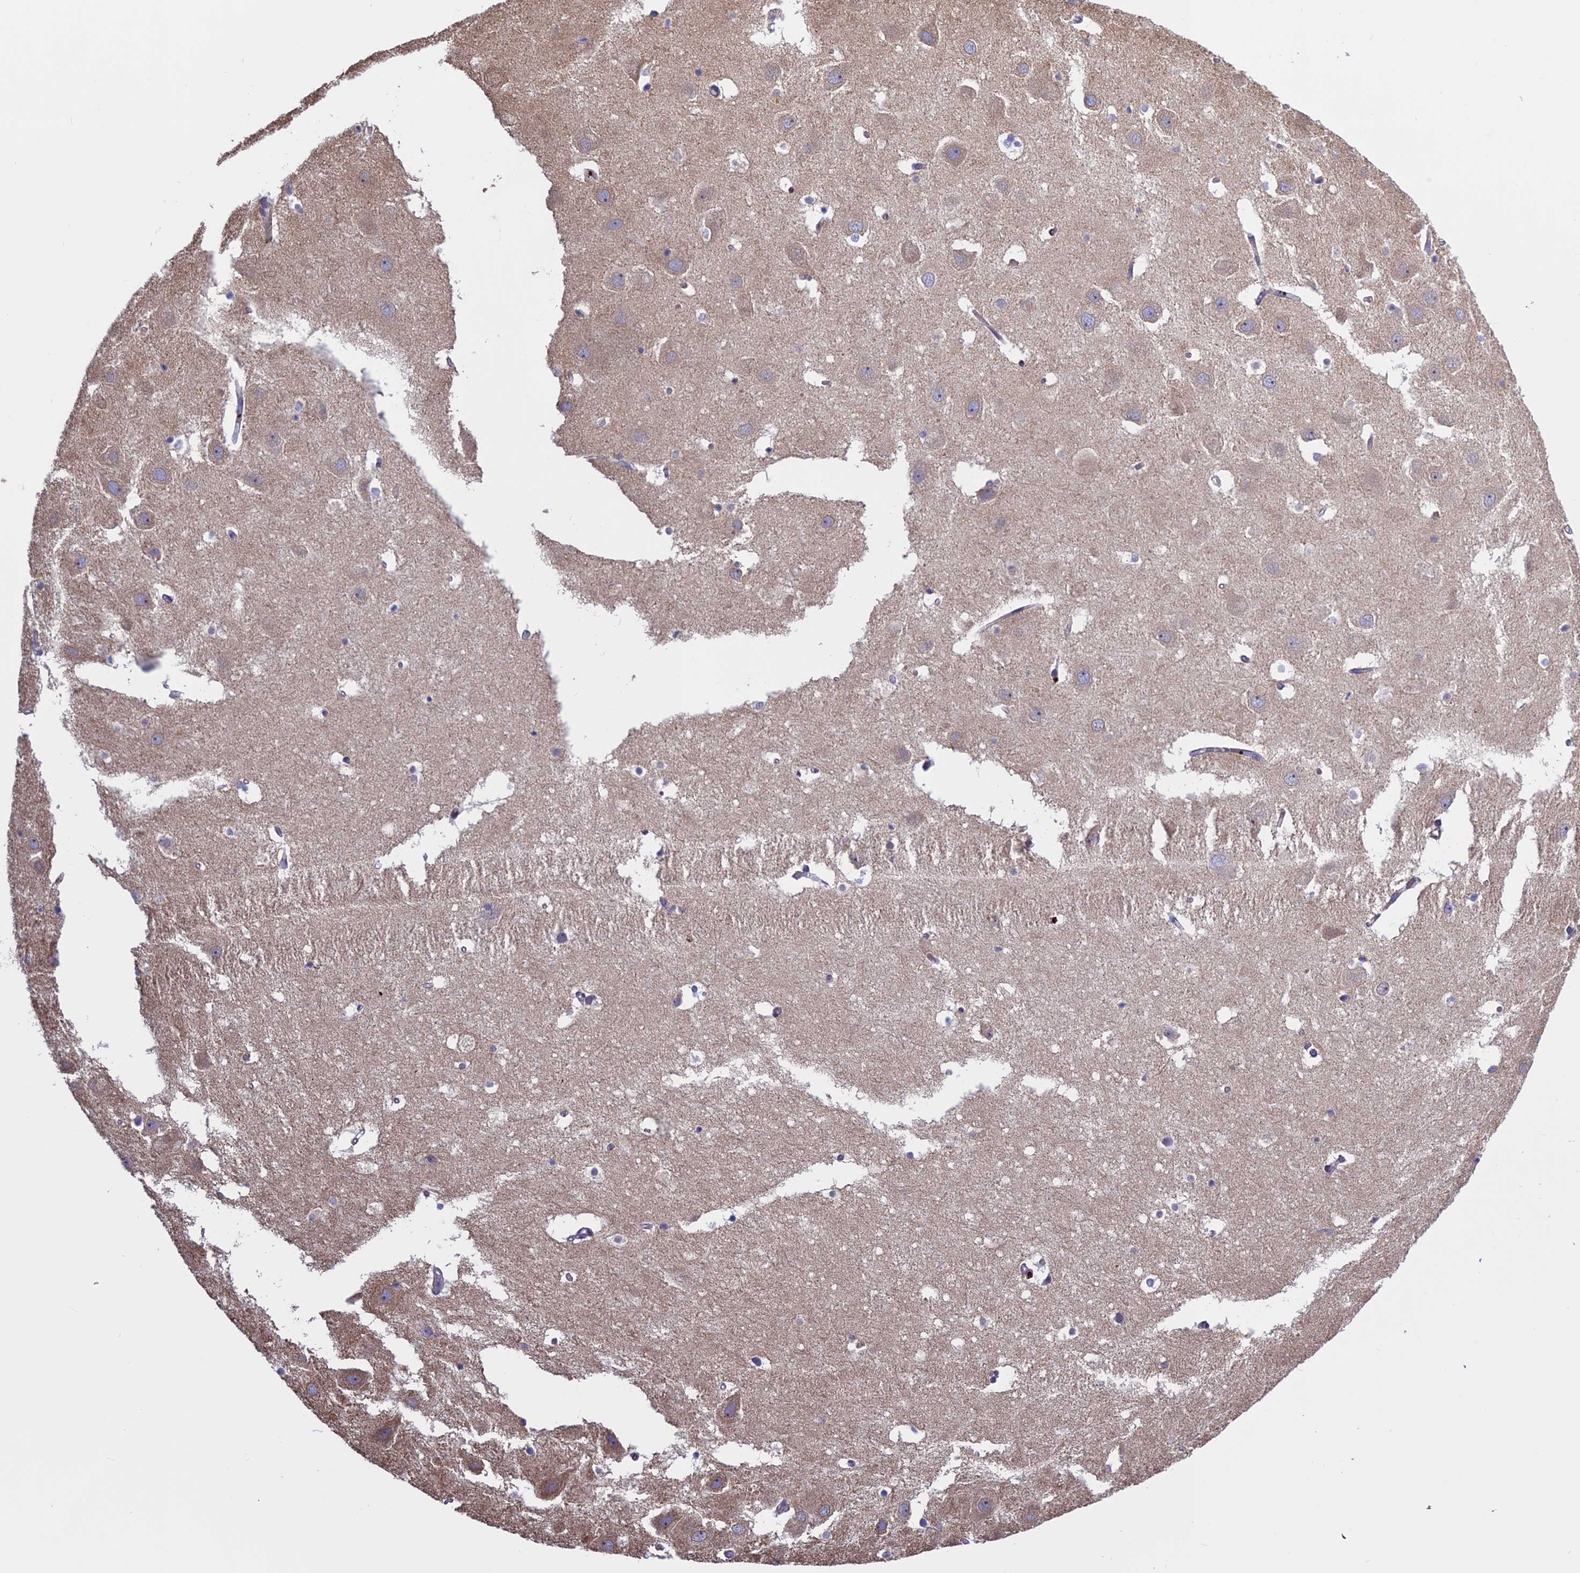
{"staining": {"intensity": "negative", "quantity": "none", "location": "none"}, "tissue": "hippocampus", "cell_type": "Glial cells", "image_type": "normal", "snomed": [{"axis": "morphology", "description": "Normal tissue, NOS"}, {"axis": "topography", "description": "Hippocampus"}], "caption": "An immunohistochemistry (IHC) image of benign hippocampus is shown. There is no staining in glial cells of hippocampus.", "gene": "BCL2L10", "patient": {"sex": "female", "age": 52}}